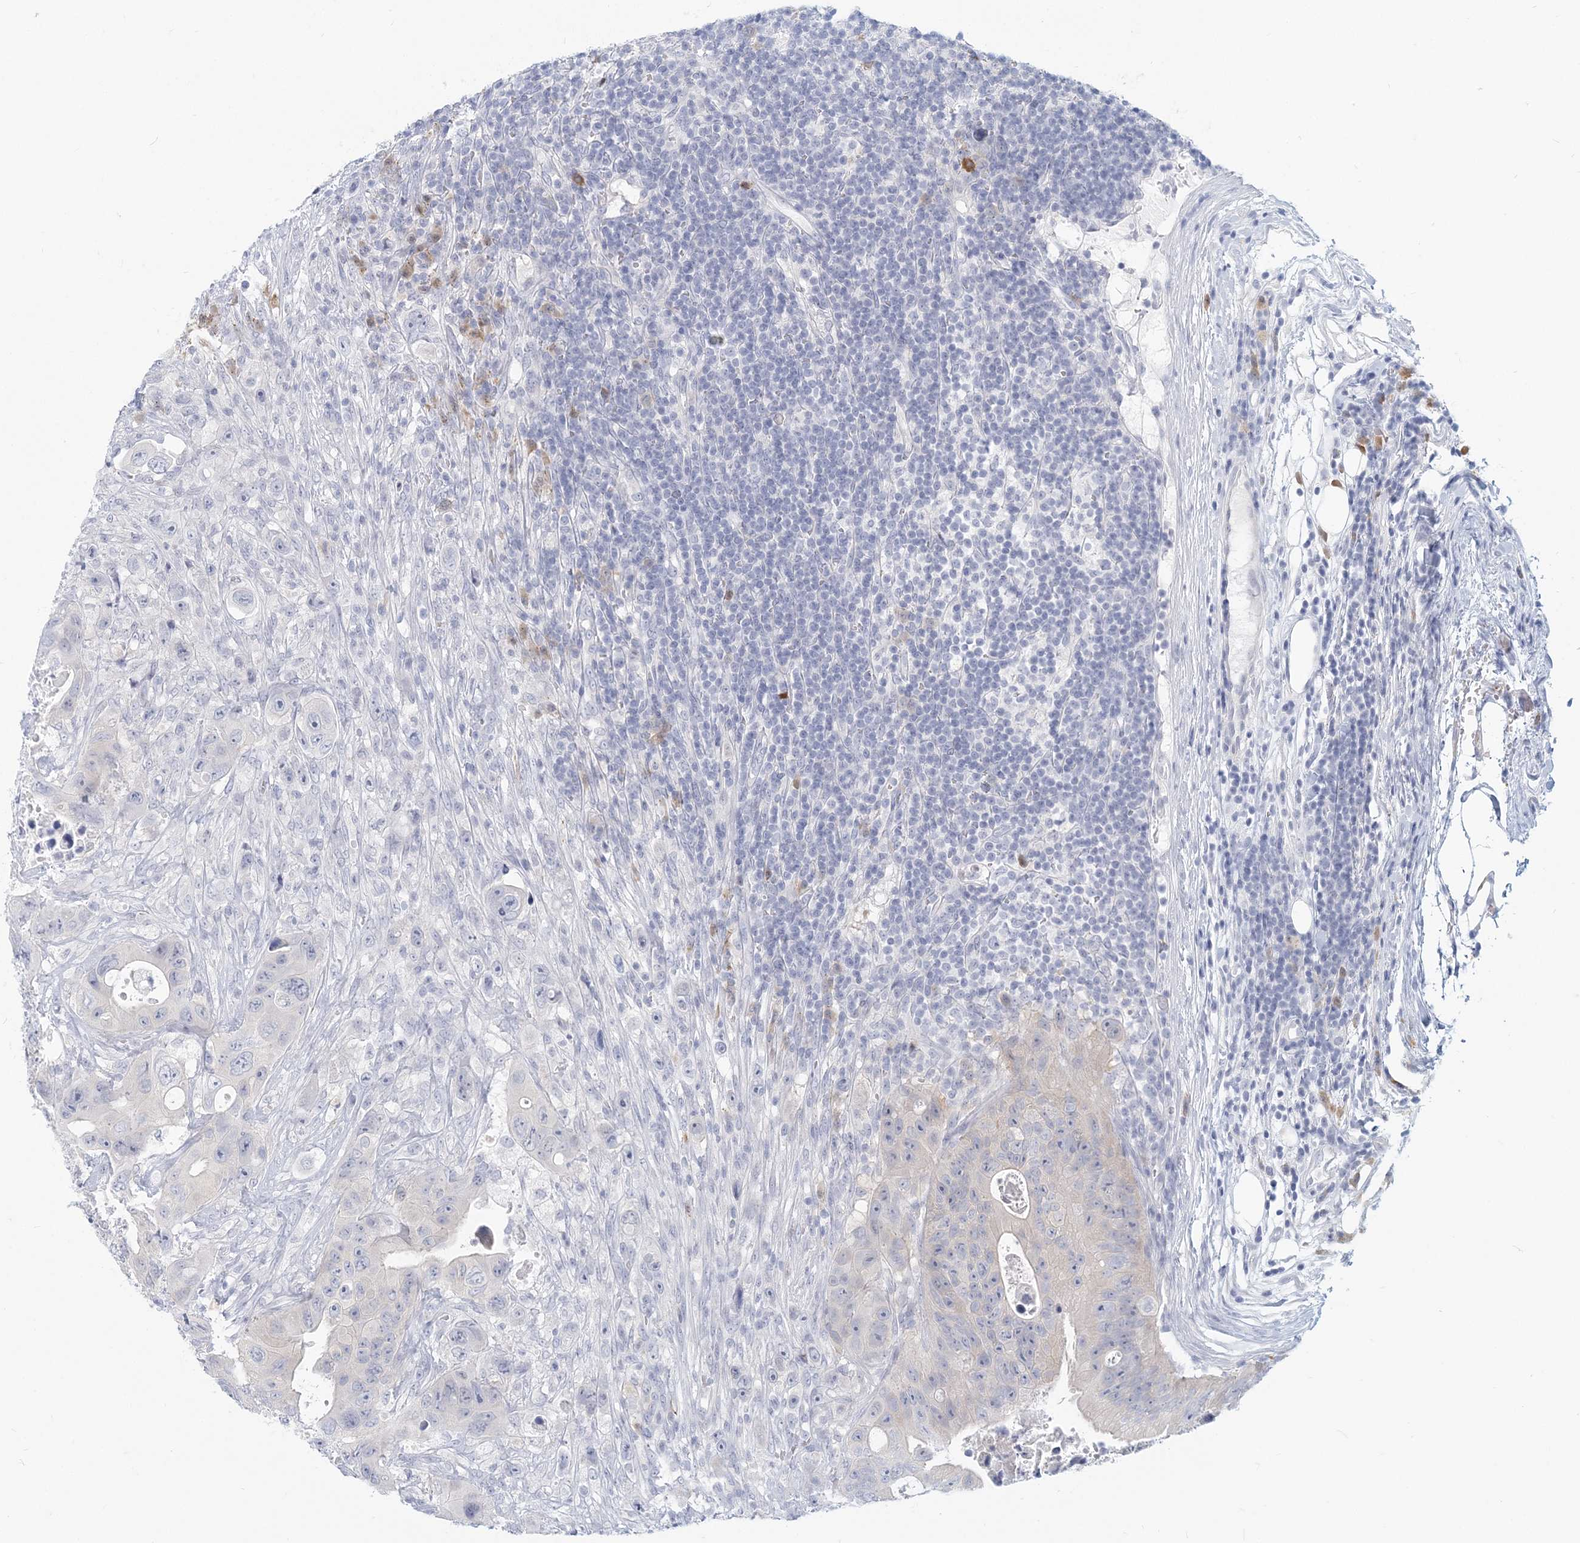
{"staining": {"intensity": "negative", "quantity": "none", "location": "none"}, "tissue": "colorectal cancer", "cell_type": "Tumor cells", "image_type": "cancer", "snomed": [{"axis": "morphology", "description": "Adenocarcinoma, NOS"}, {"axis": "topography", "description": "Colon"}], "caption": "DAB (3,3'-diaminobenzidine) immunohistochemical staining of colorectal cancer (adenocarcinoma) displays no significant positivity in tumor cells.", "gene": "GMPPA", "patient": {"sex": "female", "age": 46}}